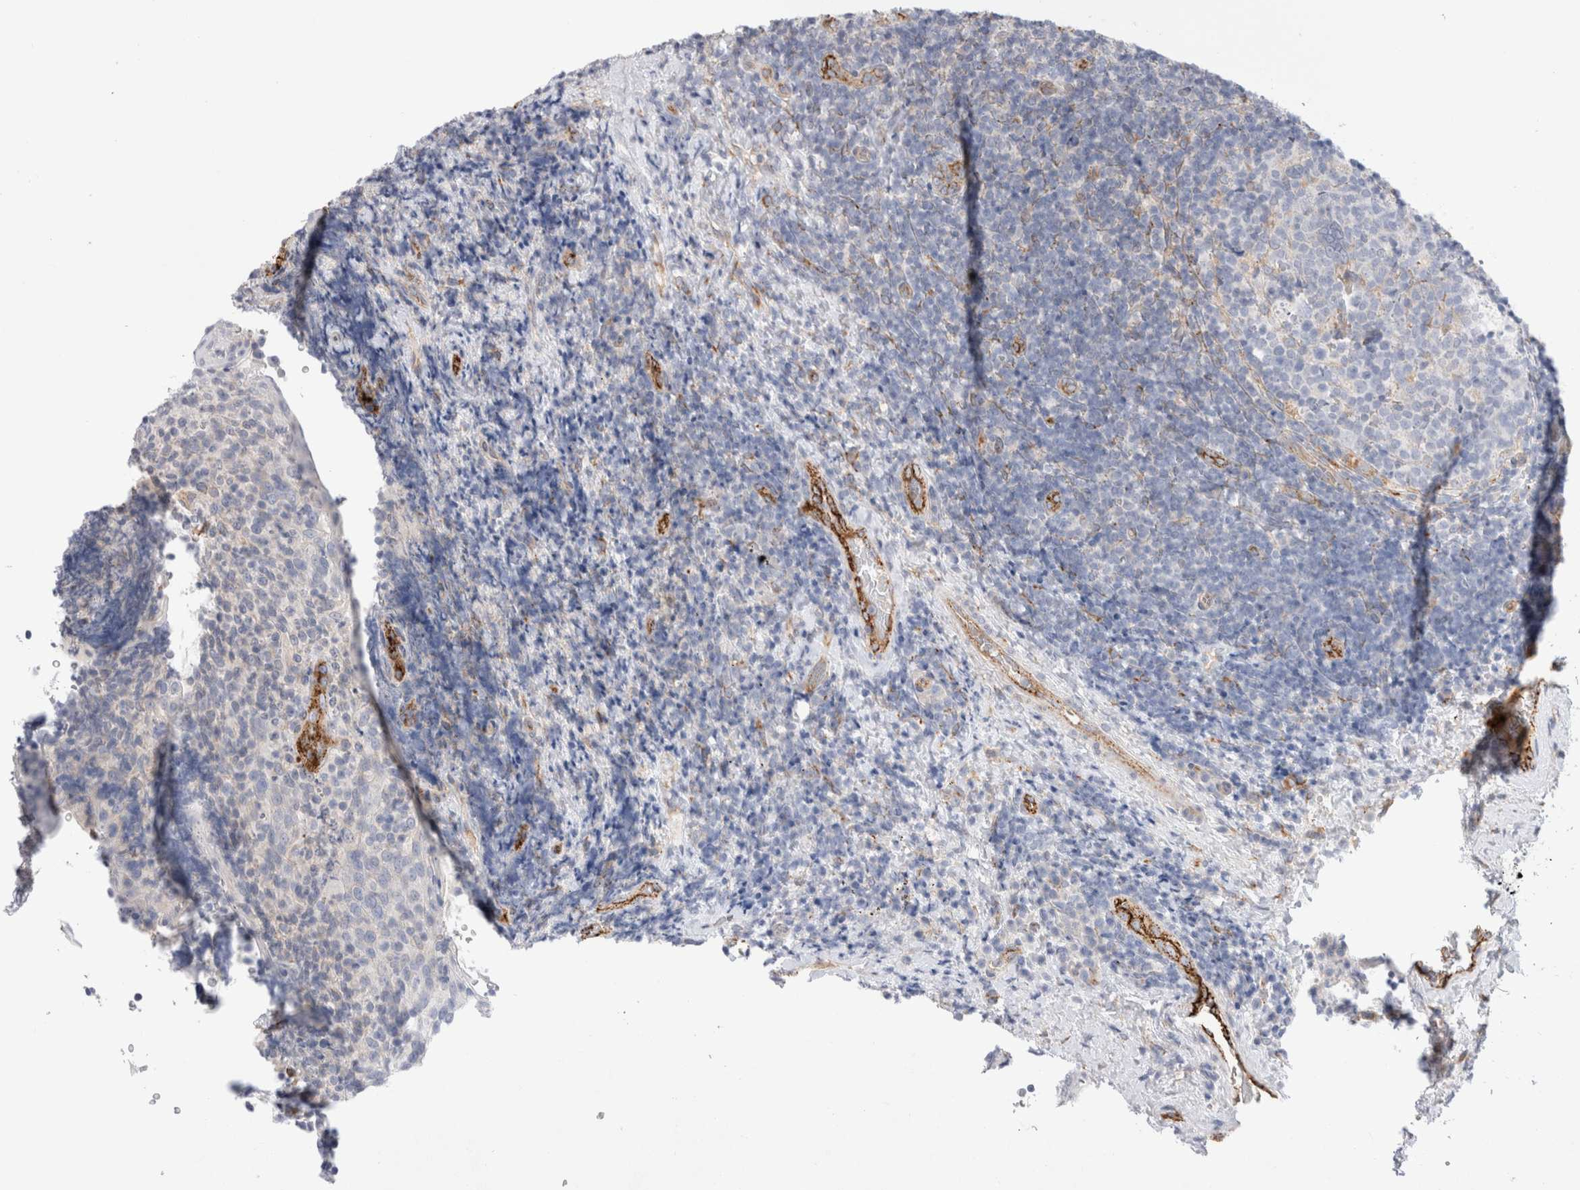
{"staining": {"intensity": "negative", "quantity": "none", "location": "none"}, "tissue": "lymphoma", "cell_type": "Tumor cells", "image_type": "cancer", "snomed": [{"axis": "morphology", "description": "Malignant lymphoma, non-Hodgkin's type, High grade"}, {"axis": "topography", "description": "Tonsil"}], "caption": "High-grade malignant lymphoma, non-Hodgkin's type stained for a protein using IHC shows no staining tumor cells.", "gene": "CNPY4", "patient": {"sex": "female", "age": 36}}